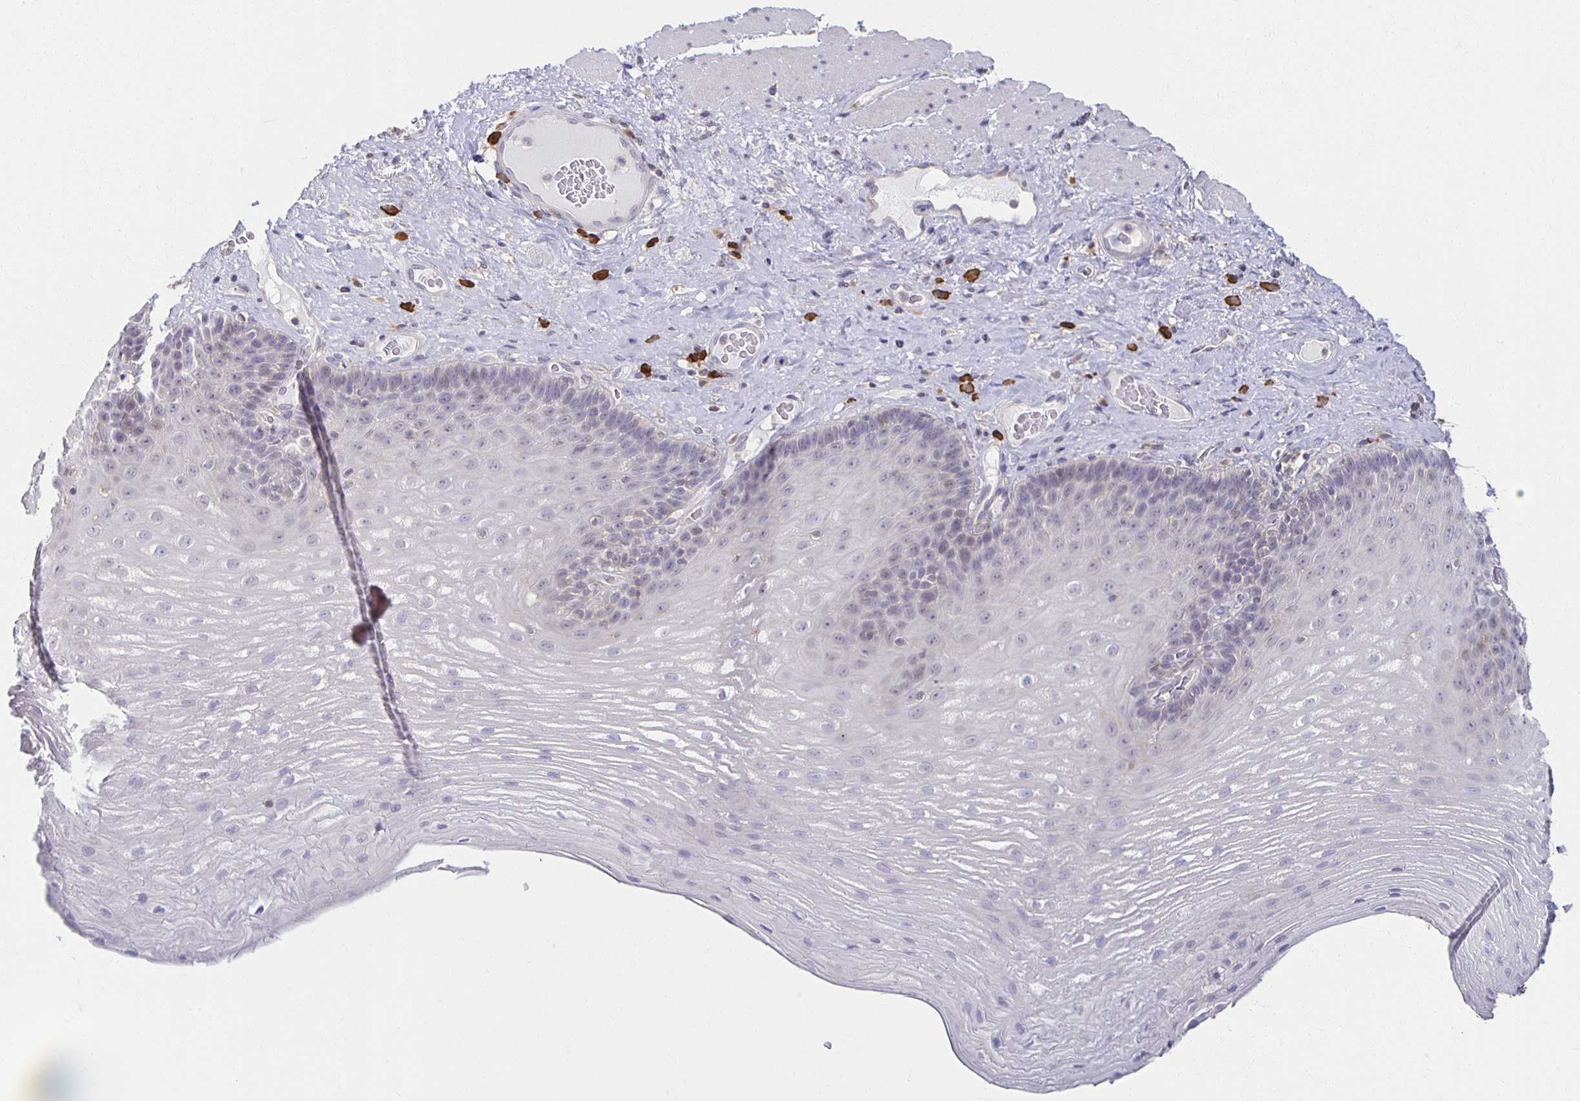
{"staining": {"intensity": "negative", "quantity": "none", "location": "none"}, "tissue": "esophagus", "cell_type": "Squamous epithelial cells", "image_type": "normal", "snomed": [{"axis": "morphology", "description": "Normal tissue, NOS"}, {"axis": "topography", "description": "Esophagus"}], "caption": "This is an IHC histopathology image of benign human esophagus. There is no staining in squamous epithelial cells.", "gene": "ZNF692", "patient": {"sex": "male", "age": 62}}